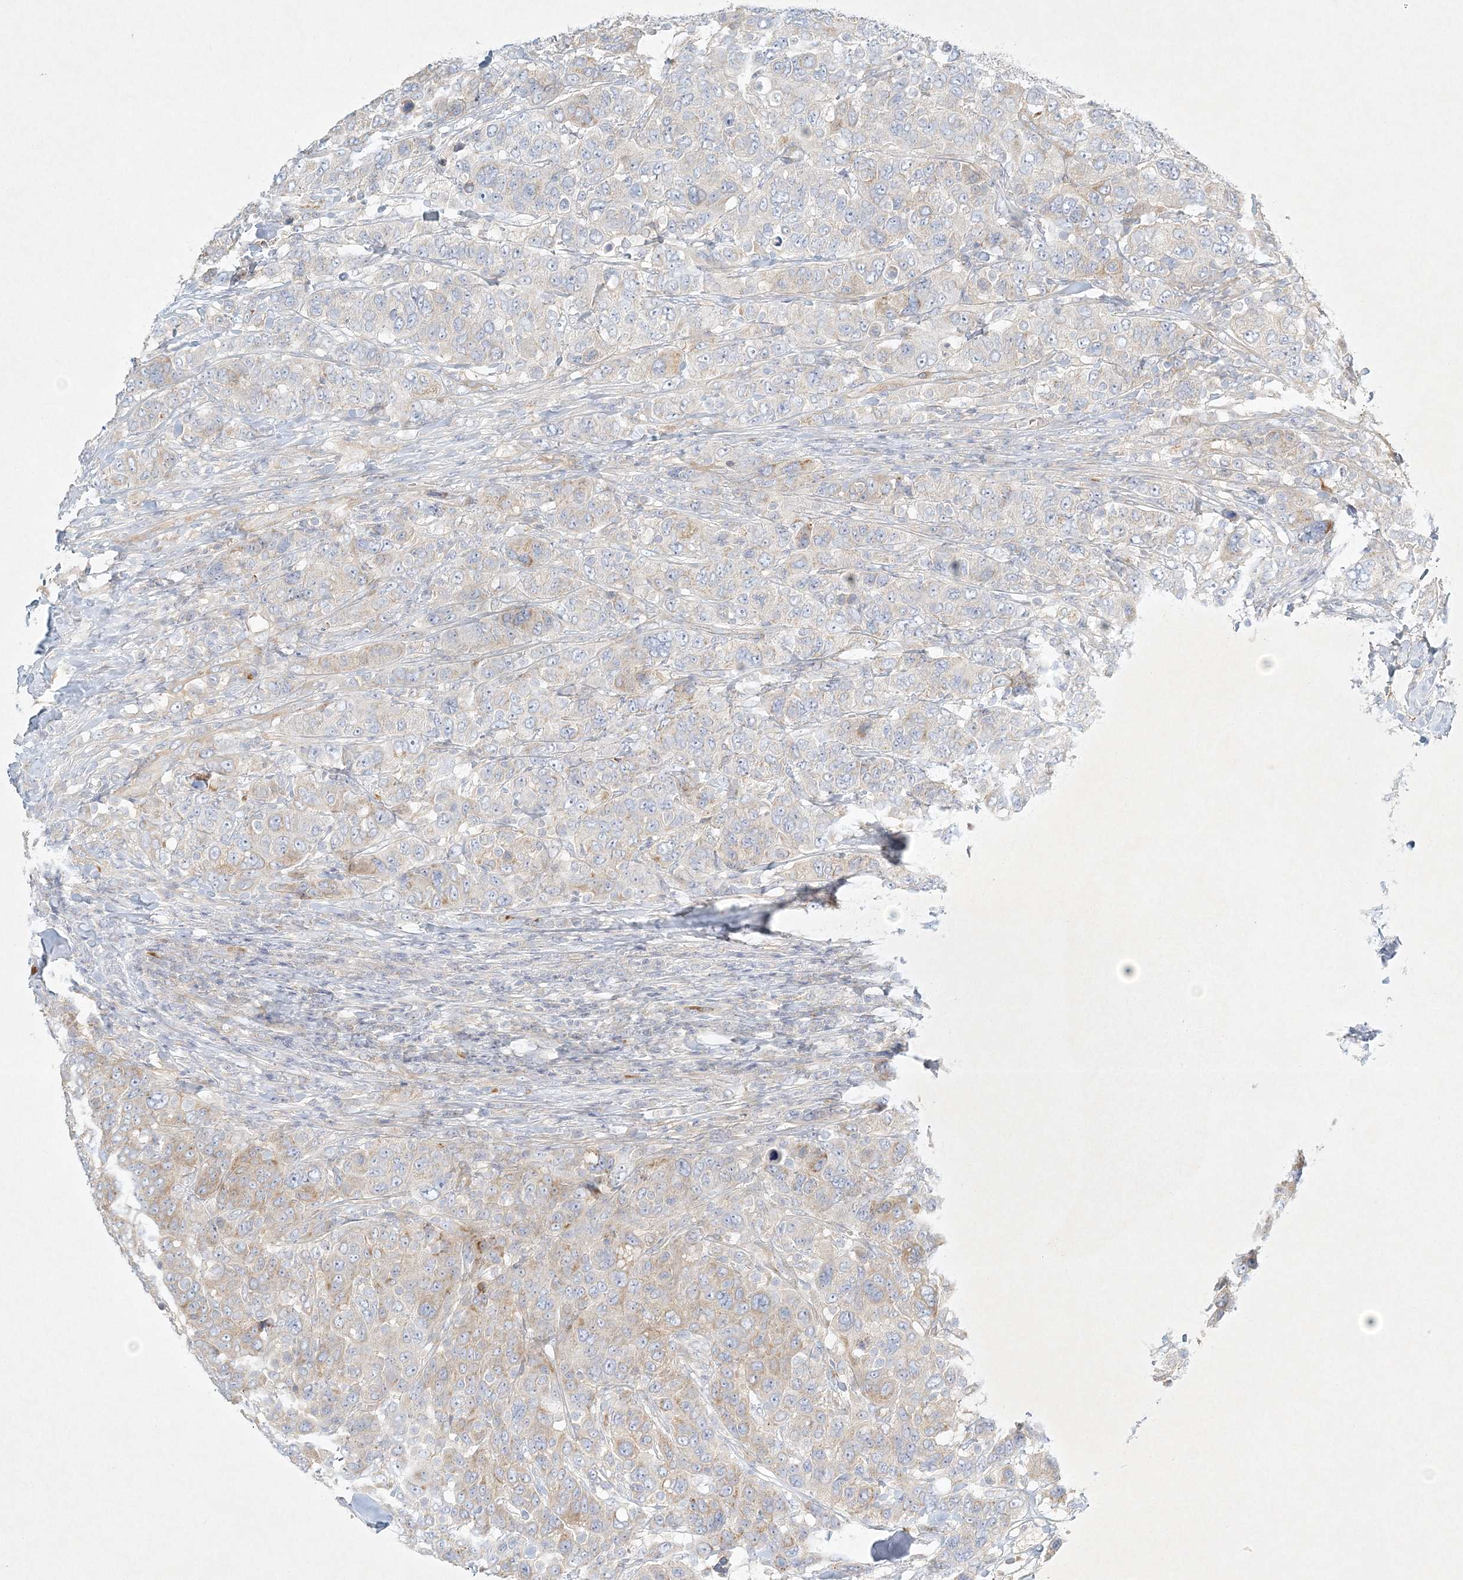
{"staining": {"intensity": "moderate", "quantity": "<25%", "location": "cytoplasmic/membranous"}, "tissue": "breast cancer", "cell_type": "Tumor cells", "image_type": "cancer", "snomed": [{"axis": "morphology", "description": "Duct carcinoma"}, {"axis": "topography", "description": "Breast"}], "caption": "Breast cancer stained with DAB immunohistochemistry (IHC) shows low levels of moderate cytoplasmic/membranous positivity in about <25% of tumor cells. (Brightfield microscopy of DAB IHC at high magnification).", "gene": "STK11IP", "patient": {"sex": "female", "age": 37}}